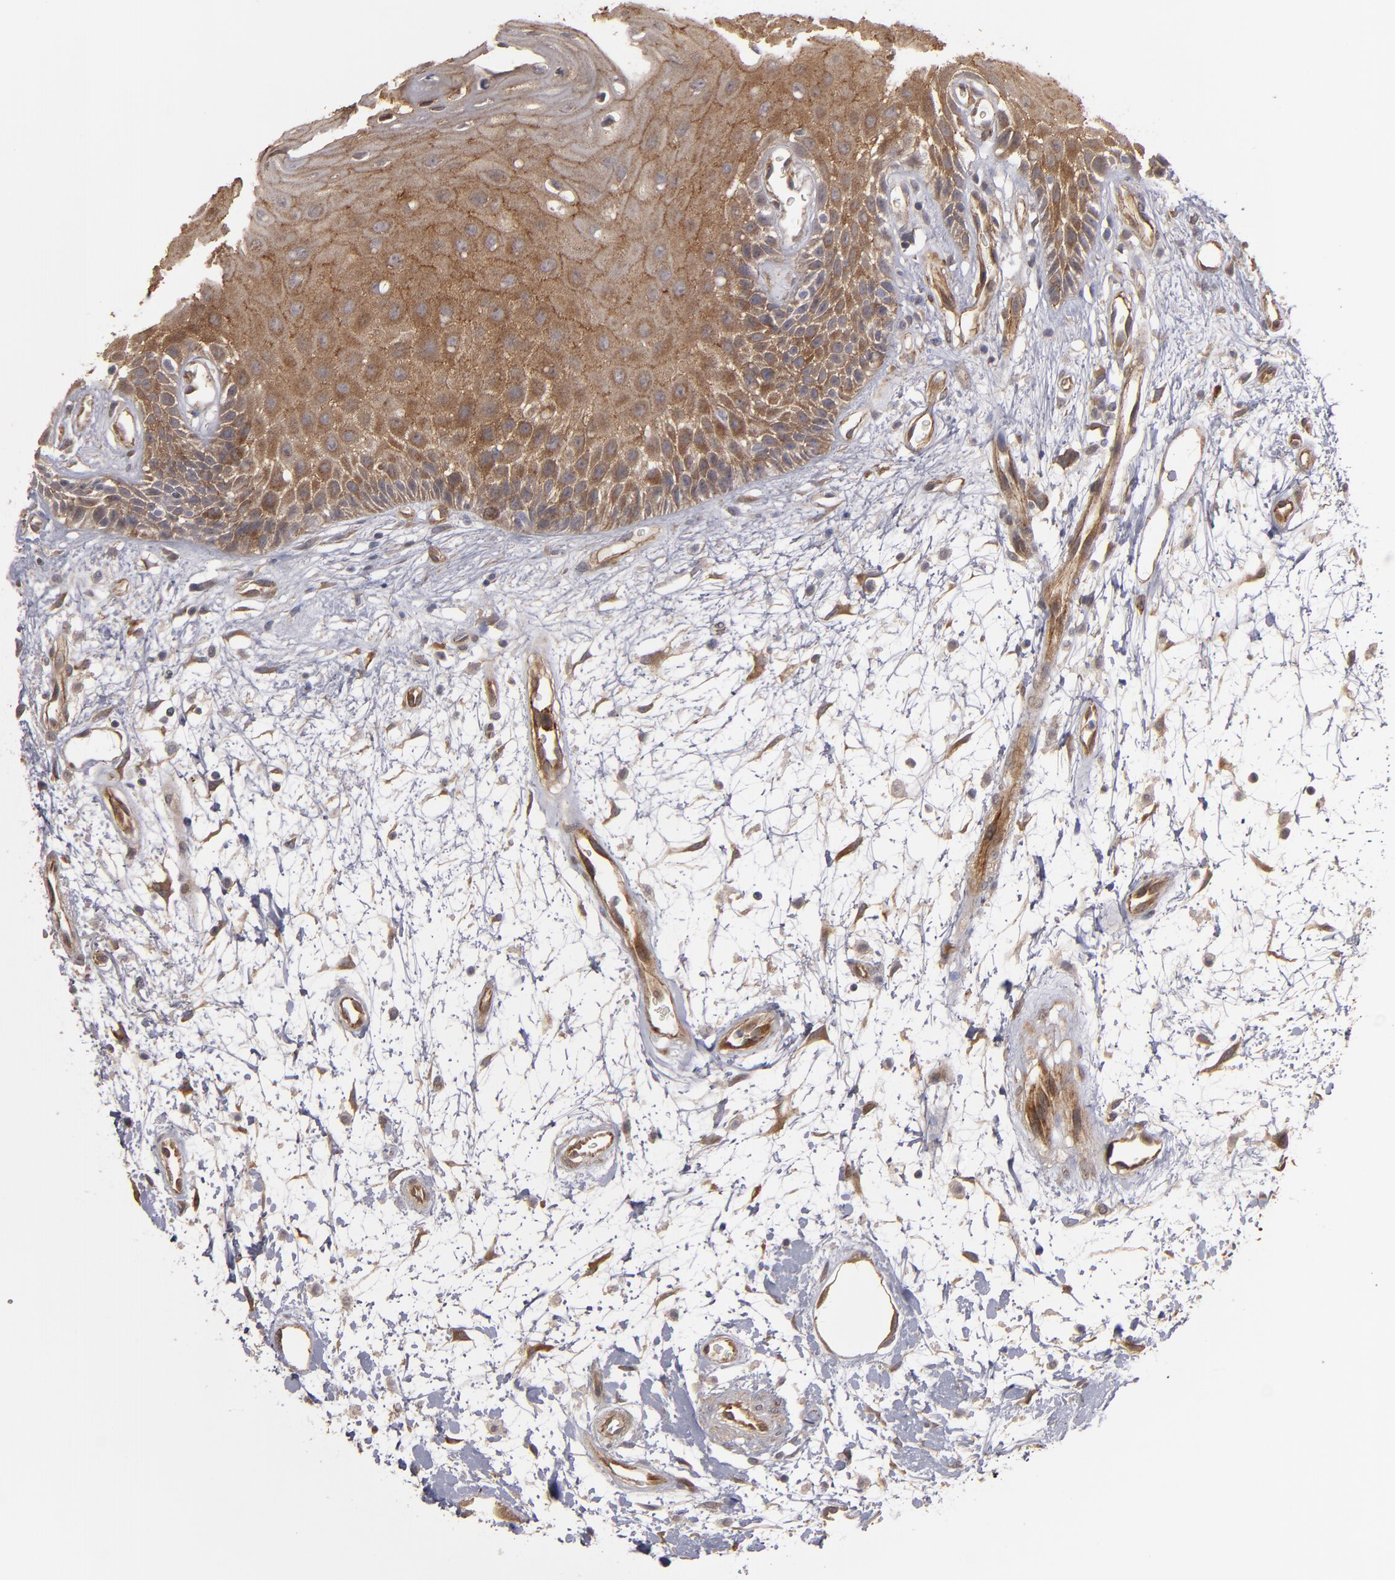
{"staining": {"intensity": "strong", "quantity": ">75%", "location": "cytoplasmic/membranous"}, "tissue": "oral mucosa", "cell_type": "Squamous epithelial cells", "image_type": "normal", "snomed": [{"axis": "morphology", "description": "Normal tissue, NOS"}, {"axis": "morphology", "description": "Squamous cell carcinoma, NOS"}, {"axis": "topography", "description": "Skeletal muscle"}, {"axis": "topography", "description": "Oral tissue"}, {"axis": "topography", "description": "Head-Neck"}], "caption": "This micrograph exhibits immunohistochemistry (IHC) staining of unremarkable human oral mucosa, with high strong cytoplasmic/membranous positivity in about >75% of squamous epithelial cells.", "gene": "TJP1", "patient": {"sex": "female", "age": 84}}